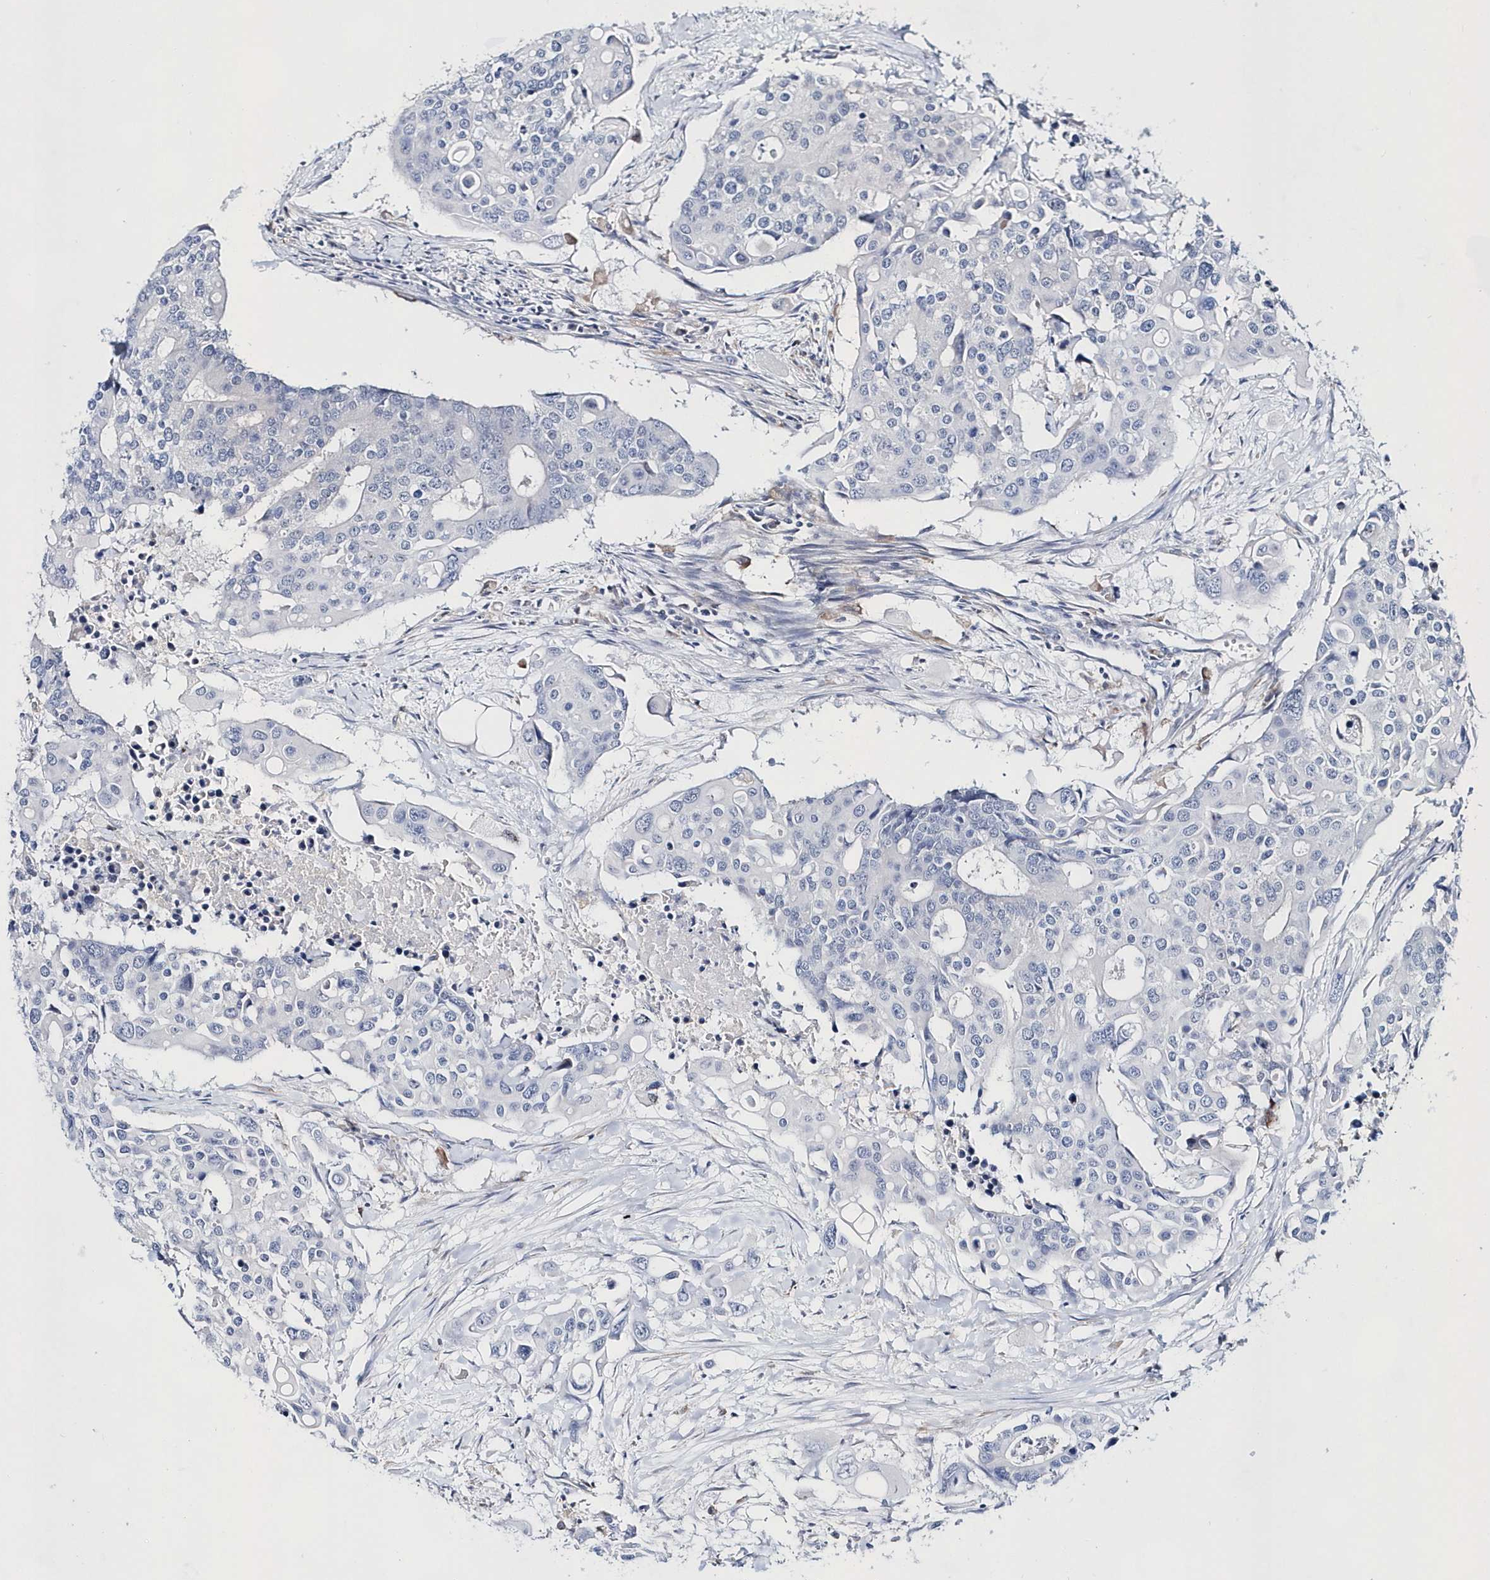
{"staining": {"intensity": "negative", "quantity": "none", "location": "none"}, "tissue": "colorectal cancer", "cell_type": "Tumor cells", "image_type": "cancer", "snomed": [{"axis": "morphology", "description": "Adenocarcinoma, NOS"}, {"axis": "topography", "description": "Colon"}], "caption": "Adenocarcinoma (colorectal) was stained to show a protein in brown. There is no significant positivity in tumor cells.", "gene": "BDH2", "patient": {"sex": "male", "age": 77}}